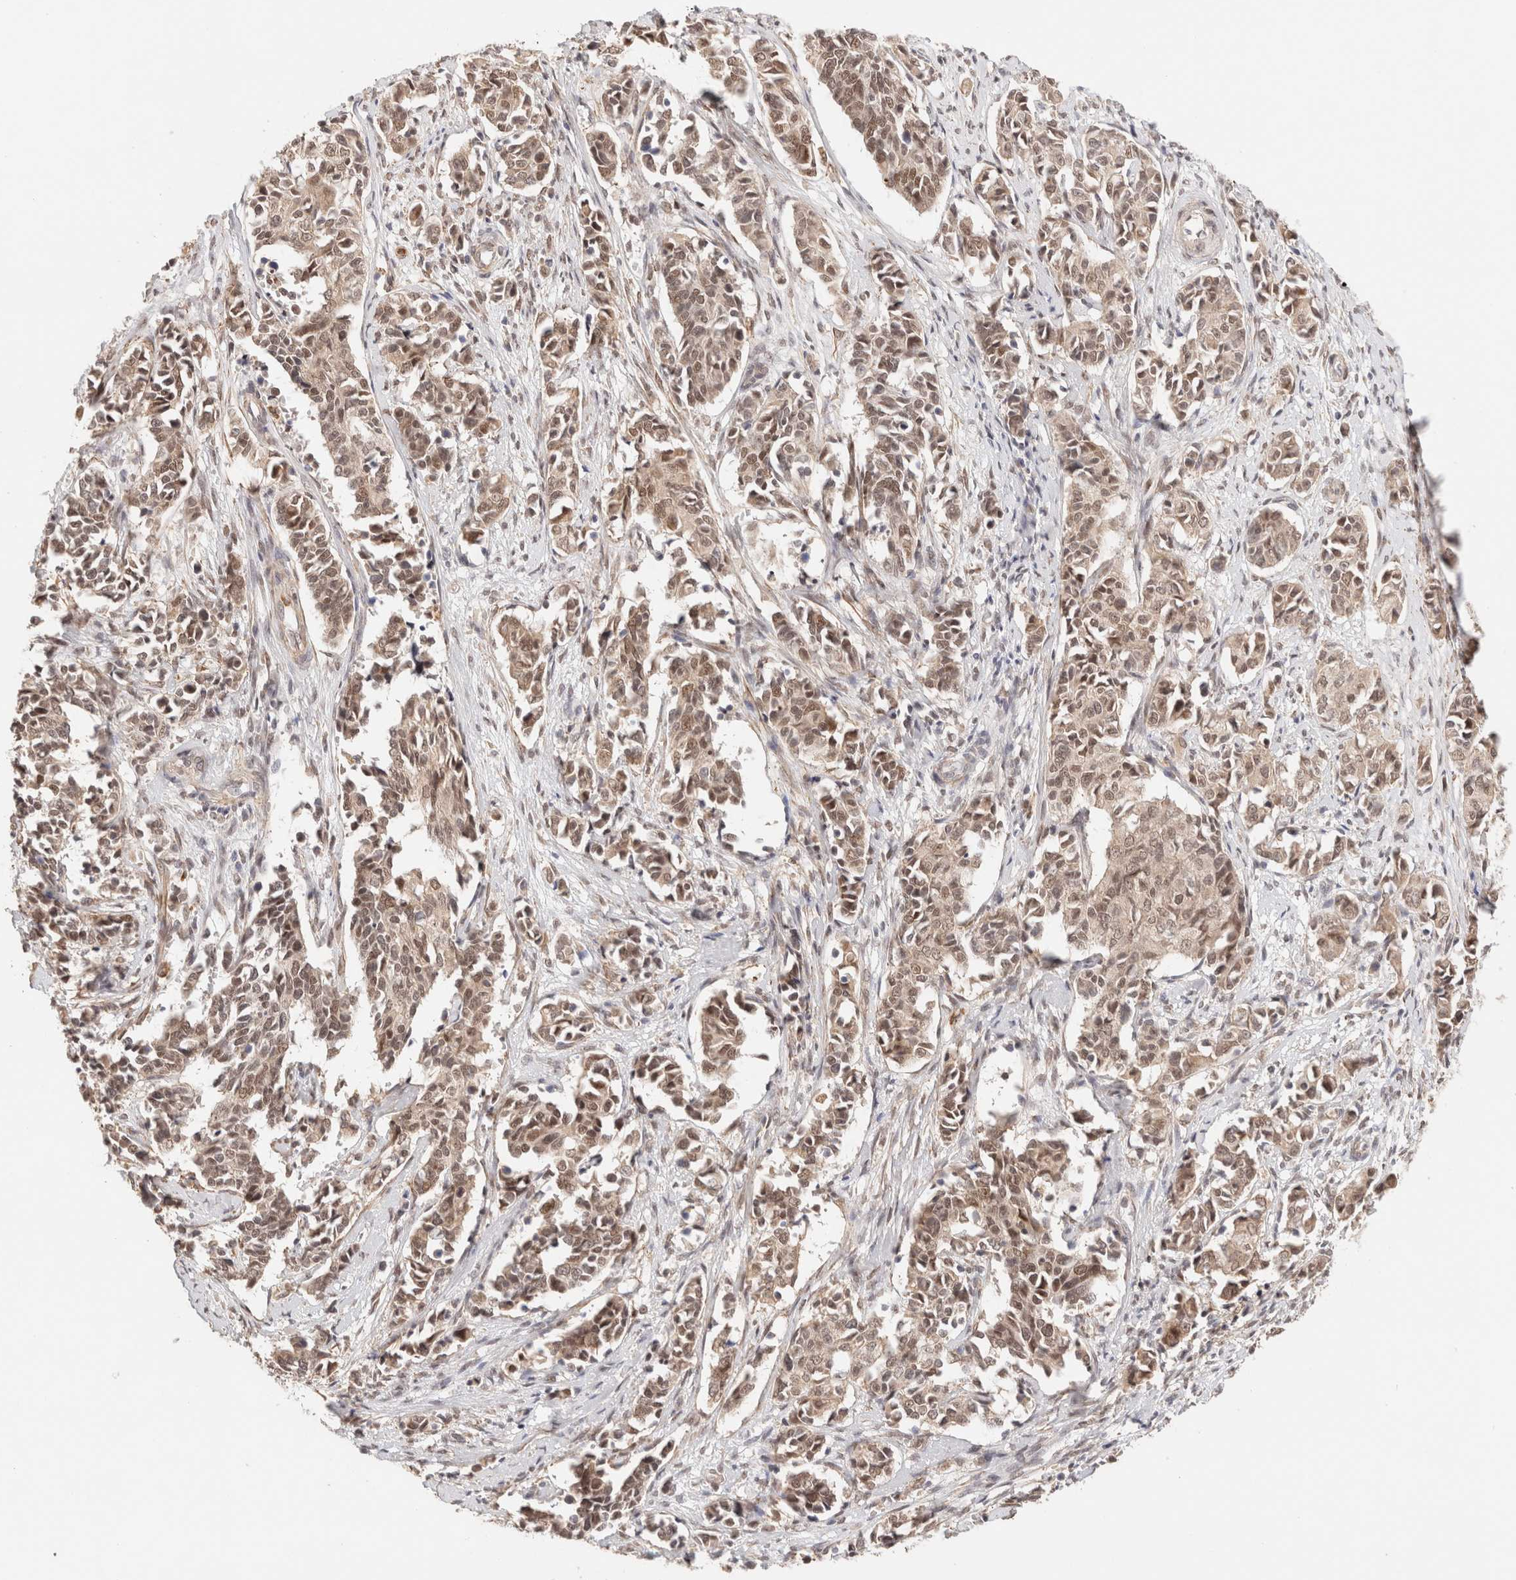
{"staining": {"intensity": "moderate", "quantity": ">75%", "location": "cytoplasmic/membranous,nuclear"}, "tissue": "cervical cancer", "cell_type": "Tumor cells", "image_type": "cancer", "snomed": [{"axis": "morphology", "description": "Normal tissue, NOS"}, {"axis": "morphology", "description": "Squamous cell carcinoma, NOS"}, {"axis": "topography", "description": "Cervix"}], "caption": "Immunohistochemical staining of cervical cancer (squamous cell carcinoma) demonstrates moderate cytoplasmic/membranous and nuclear protein positivity in about >75% of tumor cells.", "gene": "BRPF3", "patient": {"sex": "female", "age": 35}}